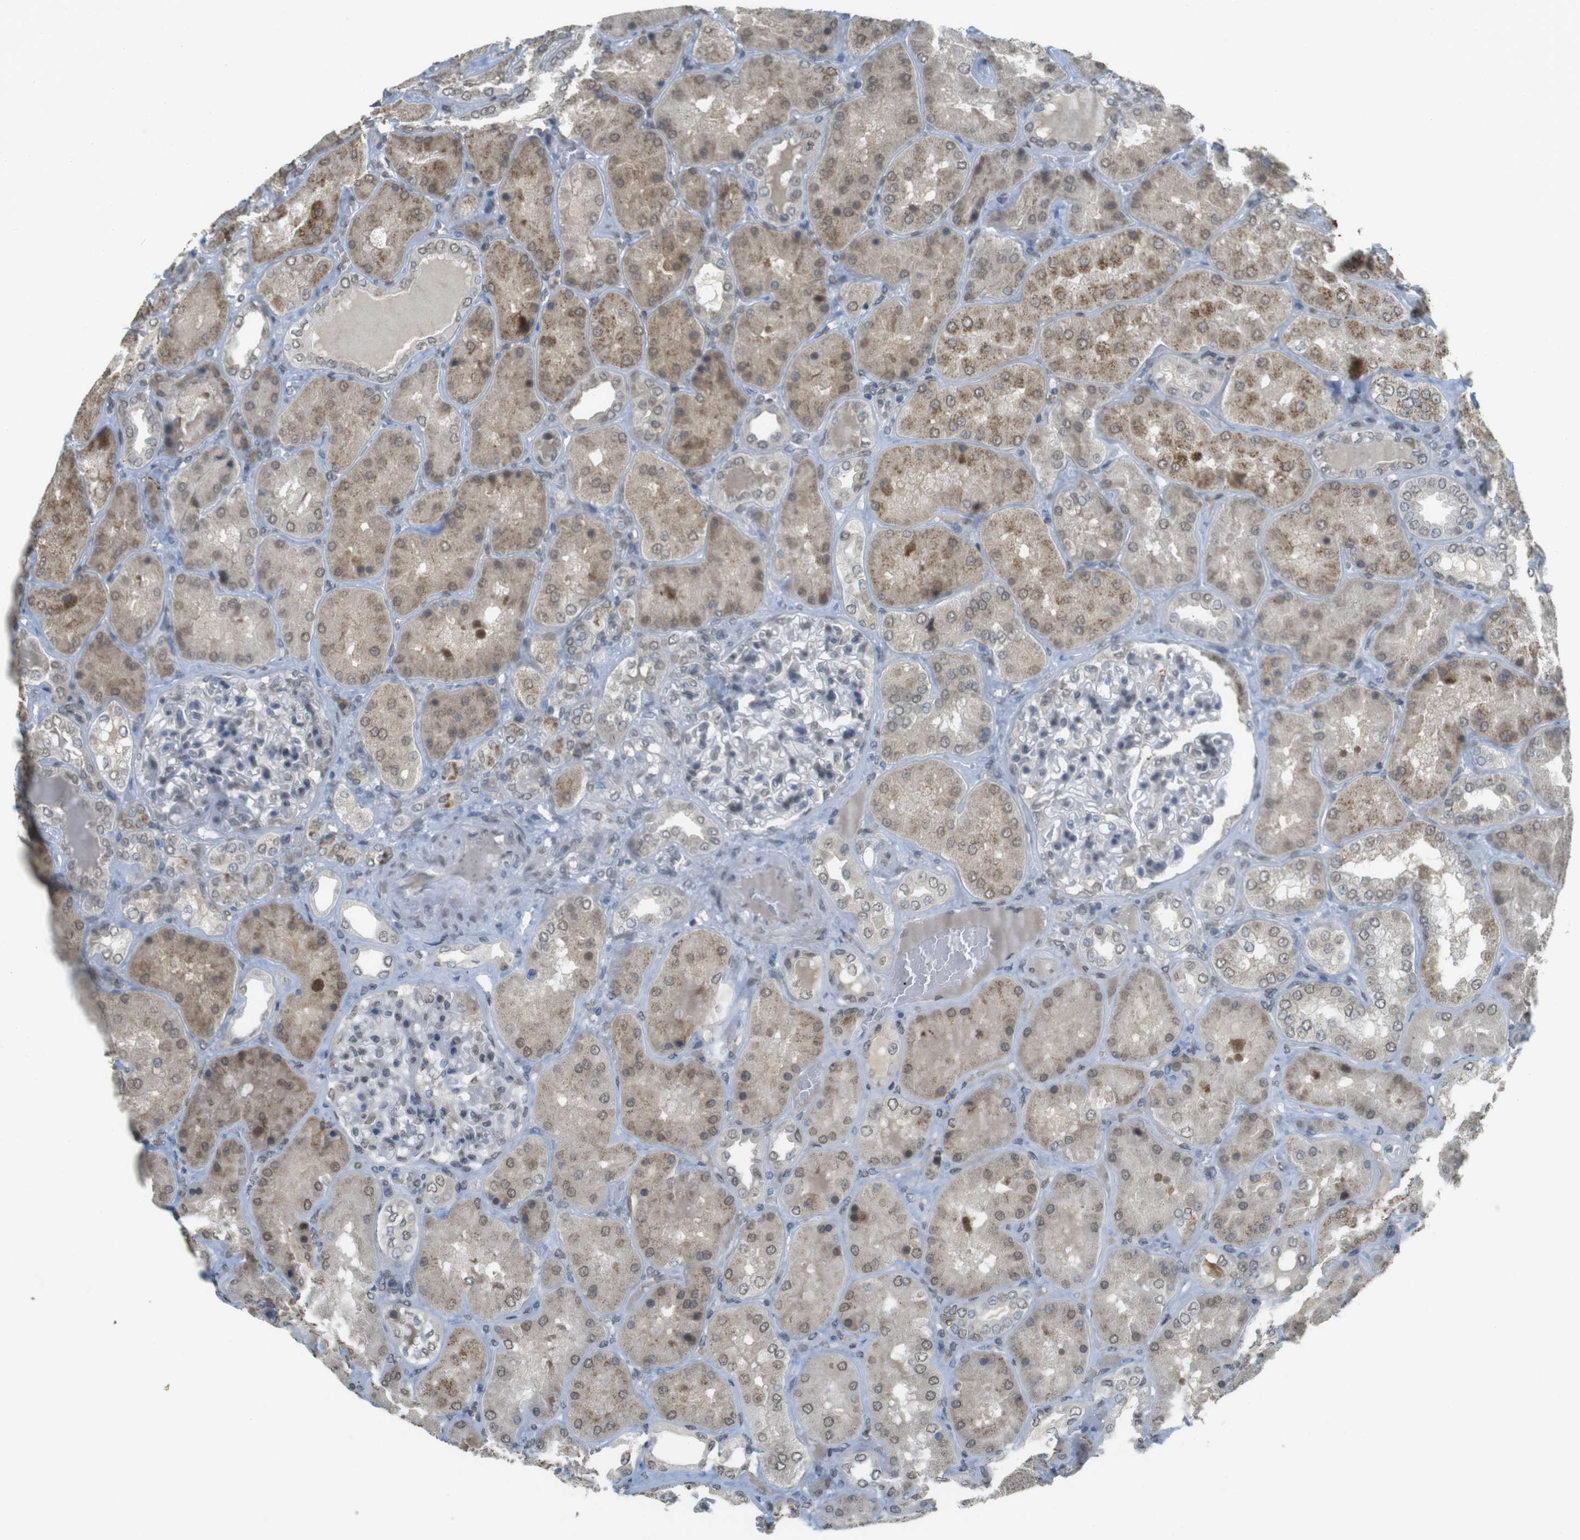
{"staining": {"intensity": "weak", "quantity": "<25%", "location": "nuclear"}, "tissue": "kidney", "cell_type": "Cells in glomeruli", "image_type": "normal", "snomed": [{"axis": "morphology", "description": "Normal tissue, NOS"}, {"axis": "topography", "description": "Kidney"}], "caption": "Immunohistochemistry (IHC) micrograph of benign human kidney stained for a protein (brown), which reveals no positivity in cells in glomeruli. The staining is performed using DAB (3,3'-diaminobenzidine) brown chromogen with nuclei counter-stained in using hematoxylin.", "gene": "FZD10", "patient": {"sex": "female", "age": 56}}